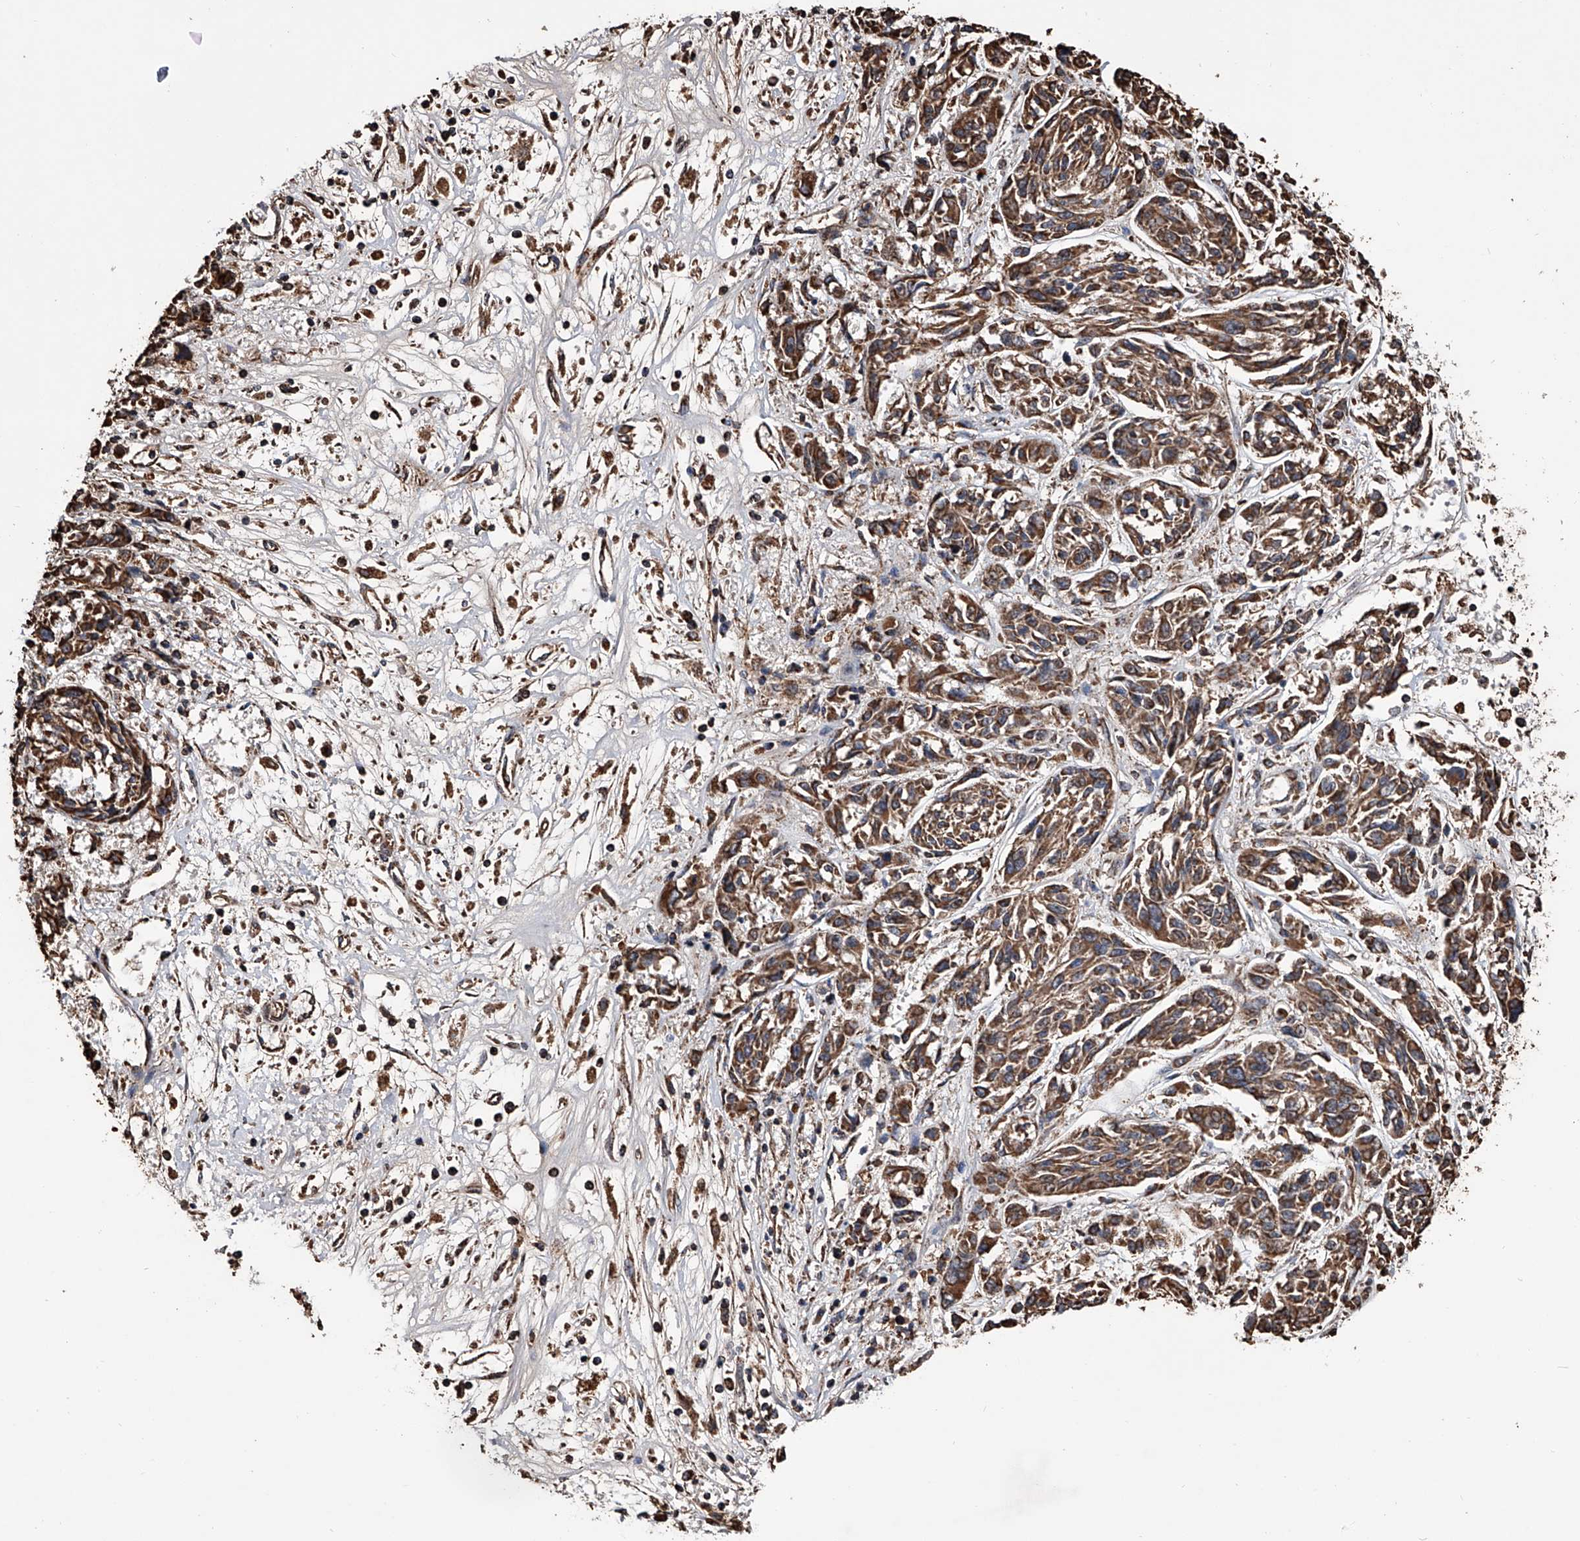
{"staining": {"intensity": "strong", "quantity": ">75%", "location": "cytoplasmic/membranous"}, "tissue": "melanoma", "cell_type": "Tumor cells", "image_type": "cancer", "snomed": [{"axis": "morphology", "description": "Malignant melanoma, NOS"}, {"axis": "topography", "description": "Skin"}], "caption": "Human melanoma stained with a brown dye shows strong cytoplasmic/membranous positive expression in about >75% of tumor cells.", "gene": "SMPDL3A", "patient": {"sex": "male", "age": 53}}